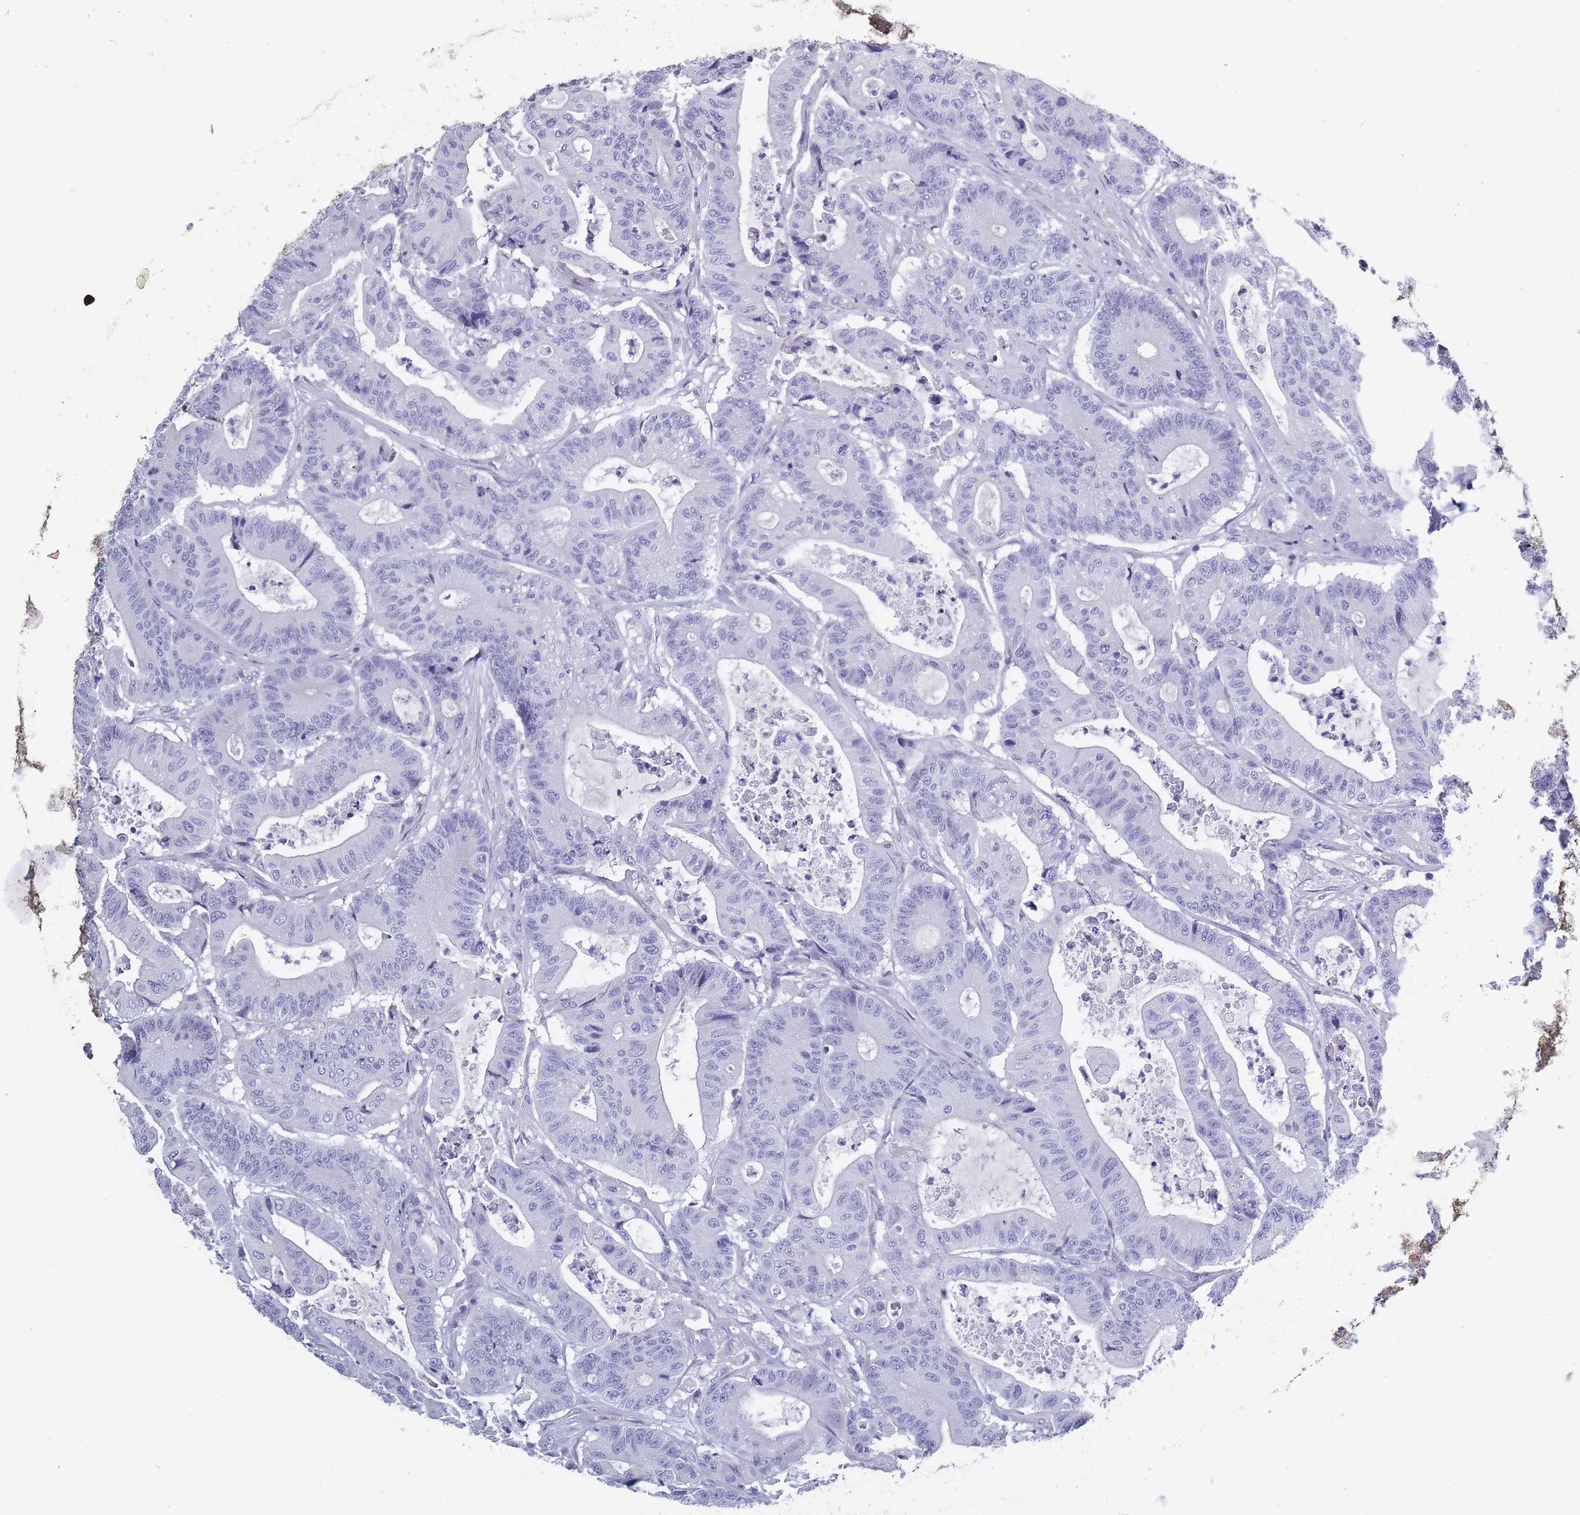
{"staining": {"intensity": "negative", "quantity": "none", "location": "none"}, "tissue": "colorectal cancer", "cell_type": "Tumor cells", "image_type": "cancer", "snomed": [{"axis": "morphology", "description": "Adenocarcinoma, NOS"}, {"axis": "topography", "description": "Colon"}], "caption": "High magnification brightfield microscopy of adenocarcinoma (colorectal) stained with DAB (3,3'-diaminobenzidine) (brown) and counterstained with hematoxylin (blue): tumor cells show no significant expression.", "gene": "OR4C5", "patient": {"sex": "female", "age": 84}}